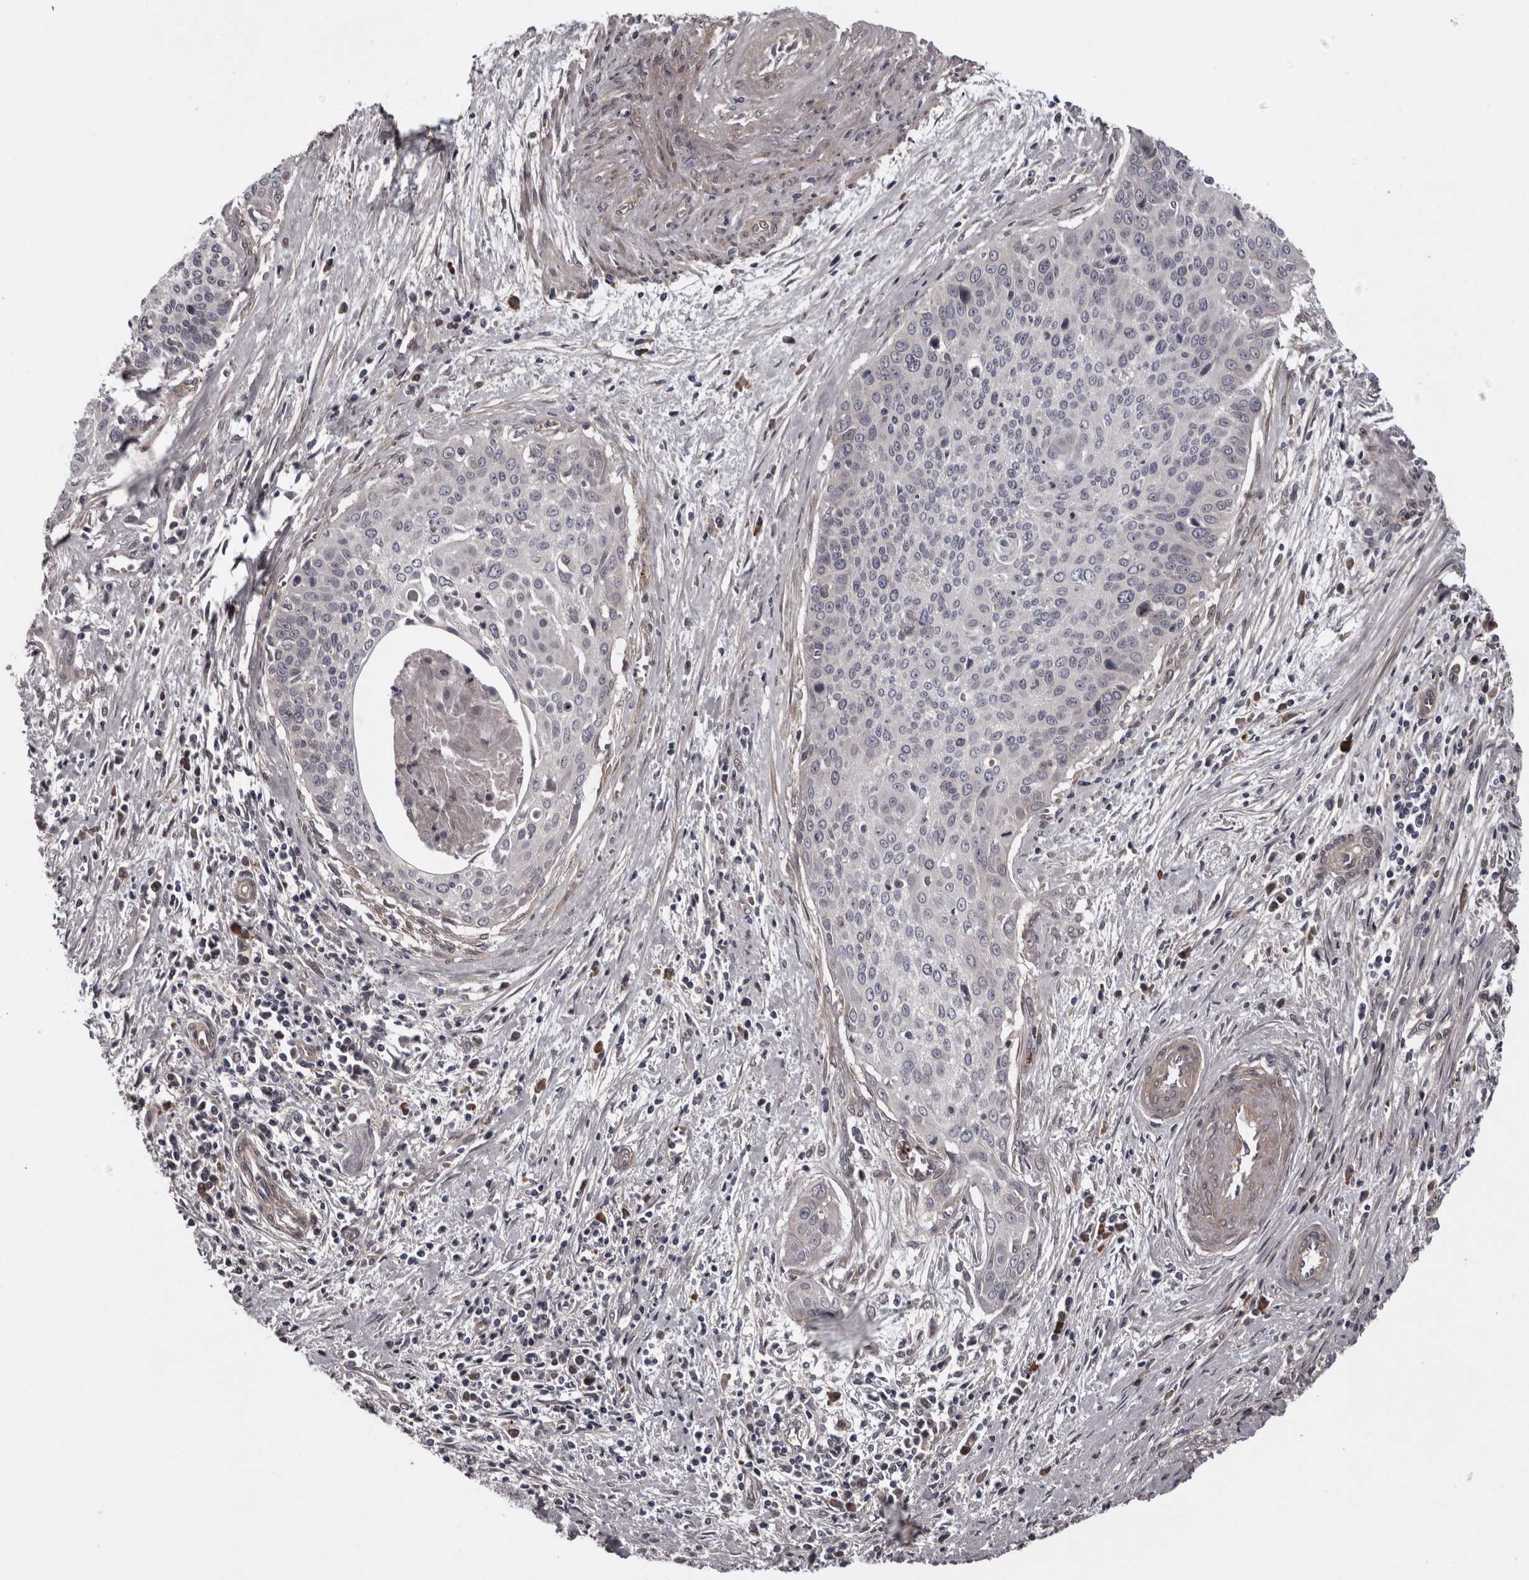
{"staining": {"intensity": "negative", "quantity": "none", "location": "none"}, "tissue": "cervical cancer", "cell_type": "Tumor cells", "image_type": "cancer", "snomed": [{"axis": "morphology", "description": "Squamous cell carcinoma, NOS"}, {"axis": "topography", "description": "Cervix"}], "caption": "A micrograph of cervical cancer stained for a protein exhibits no brown staining in tumor cells.", "gene": "RSU1", "patient": {"sex": "female", "age": 55}}